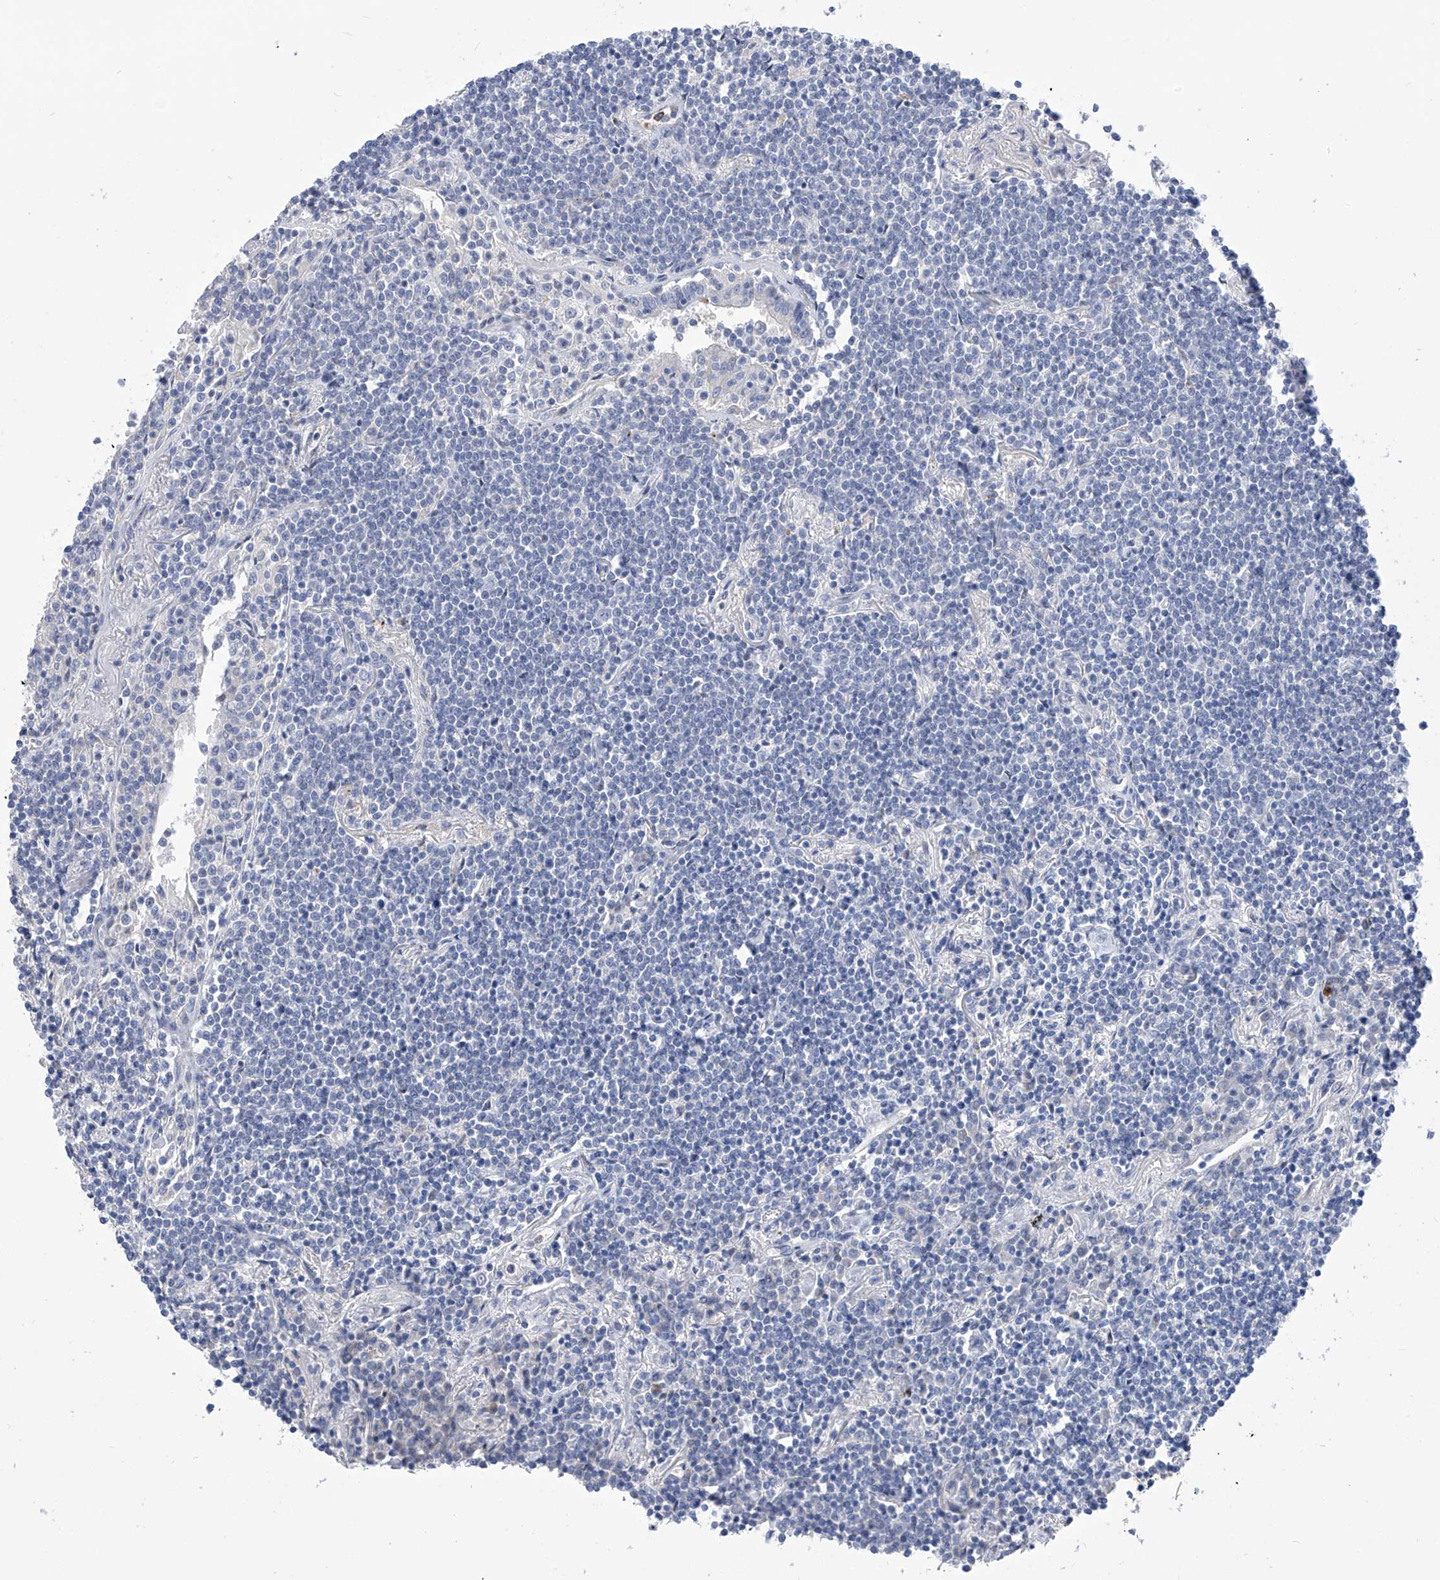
{"staining": {"intensity": "negative", "quantity": "none", "location": "none"}, "tissue": "lymphoma", "cell_type": "Tumor cells", "image_type": "cancer", "snomed": [{"axis": "morphology", "description": "Malignant lymphoma, non-Hodgkin's type, Low grade"}, {"axis": "topography", "description": "Lung"}], "caption": "Immunohistochemistry photomicrograph of neoplastic tissue: lymphoma stained with DAB reveals no significant protein positivity in tumor cells.", "gene": "PHF20", "patient": {"sex": "female", "age": 71}}